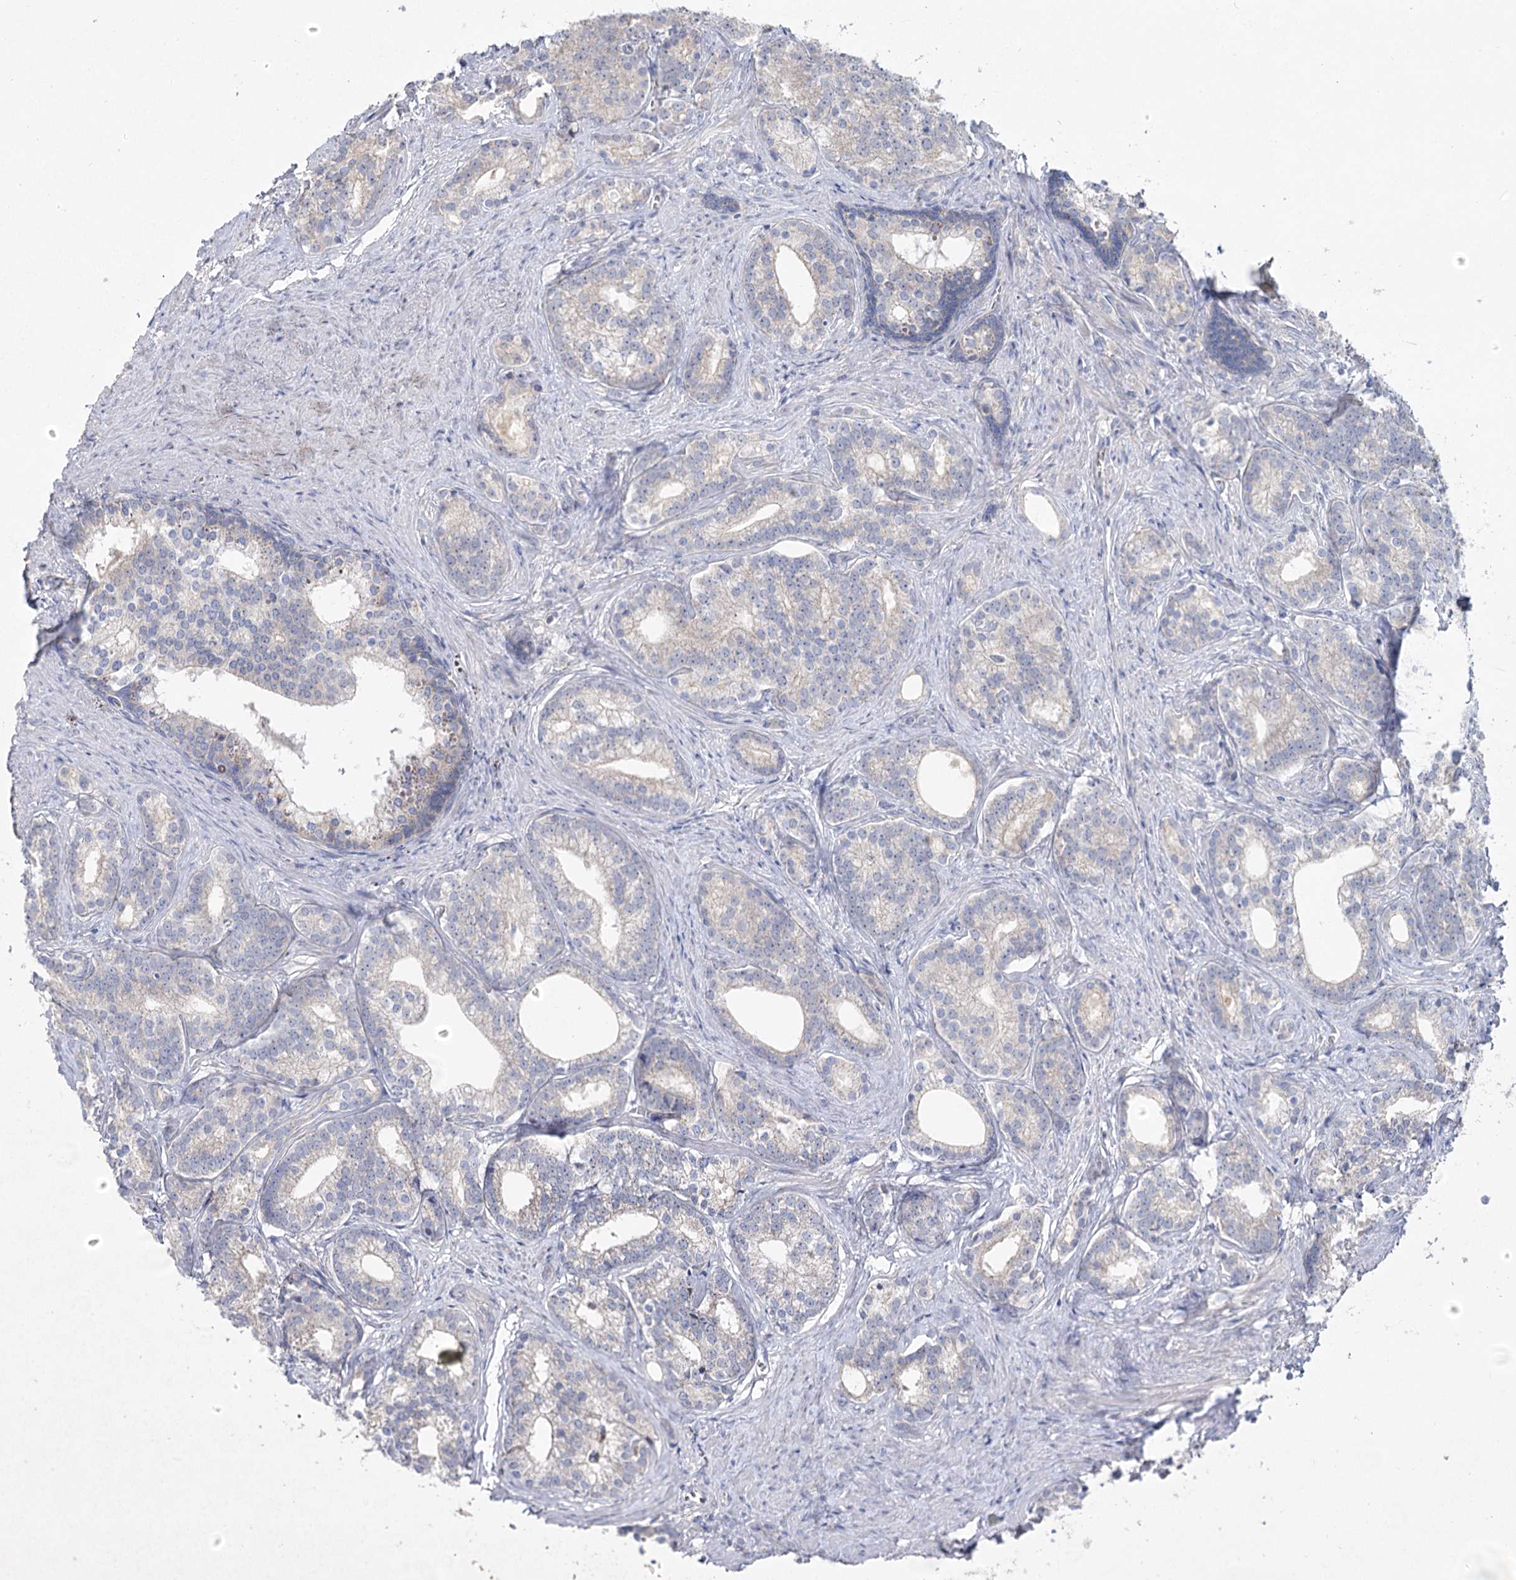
{"staining": {"intensity": "negative", "quantity": "none", "location": "none"}, "tissue": "prostate cancer", "cell_type": "Tumor cells", "image_type": "cancer", "snomed": [{"axis": "morphology", "description": "Adenocarcinoma, Low grade"}, {"axis": "topography", "description": "Prostate"}], "caption": "Prostate cancer was stained to show a protein in brown. There is no significant expression in tumor cells.", "gene": "TMEM187", "patient": {"sex": "male", "age": 71}}